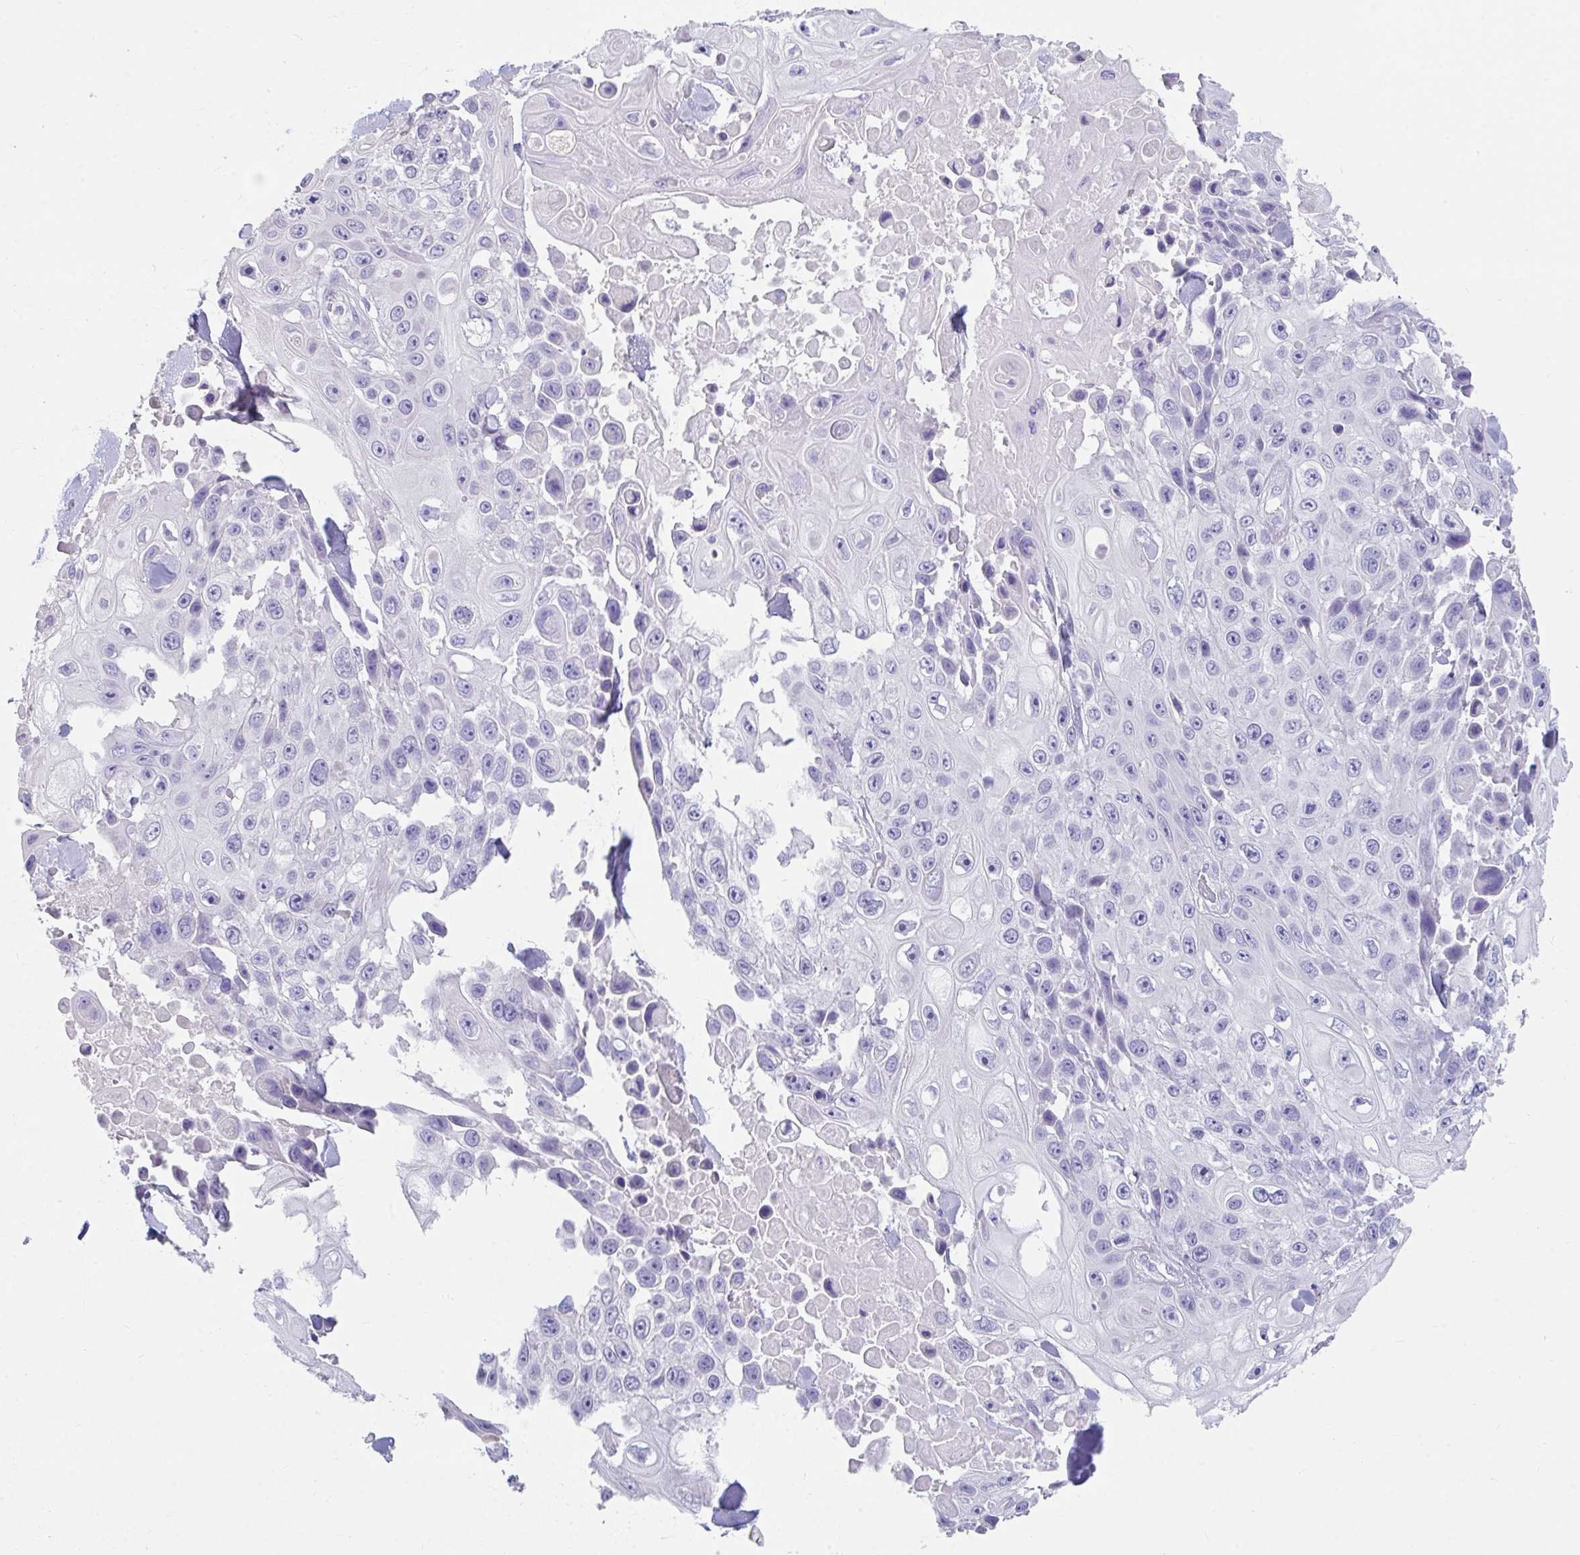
{"staining": {"intensity": "negative", "quantity": "none", "location": "none"}, "tissue": "skin cancer", "cell_type": "Tumor cells", "image_type": "cancer", "snomed": [{"axis": "morphology", "description": "Squamous cell carcinoma, NOS"}, {"axis": "topography", "description": "Skin"}], "caption": "High power microscopy histopathology image of an immunohistochemistry (IHC) micrograph of skin cancer (squamous cell carcinoma), revealing no significant positivity in tumor cells.", "gene": "SLC44A4", "patient": {"sex": "male", "age": 82}}